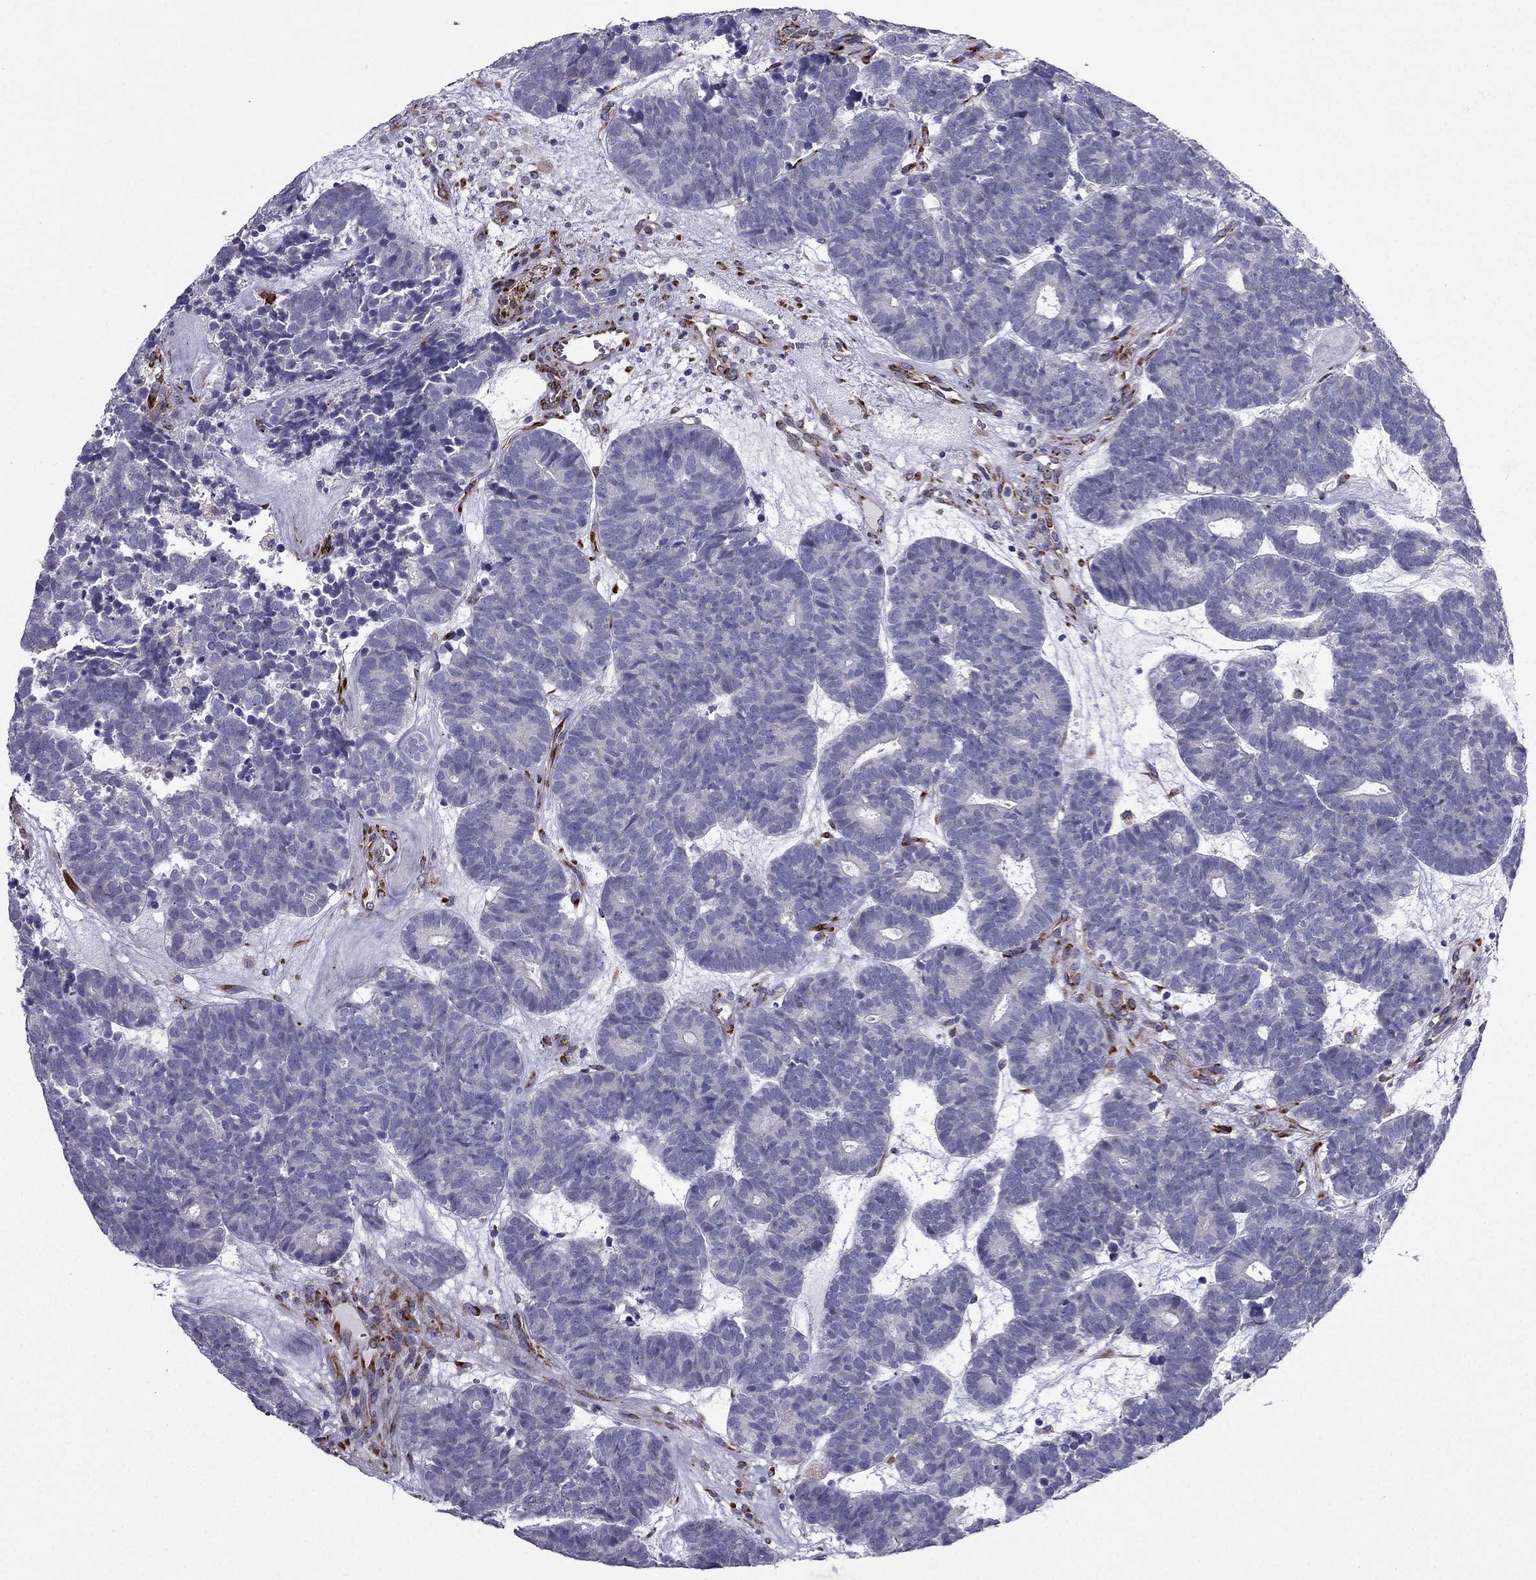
{"staining": {"intensity": "negative", "quantity": "none", "location": "none"}, "tissue": "head and neck cancer", "cell_type": "Tumor cells", "image_type": "cancer", "snomed": [{"axis": "morphology", "description": "Adenocarcinoma, NOS"}, {"axis": "topography", "description": "Head-Neck"}], "caption": "The IHC histopathology image has no significant expression in tumor cells of head and neck cancer (adenocarcinoma) tissue.", "gene": "IKBIP", "patient": {"sex": "female", "age": 81}}